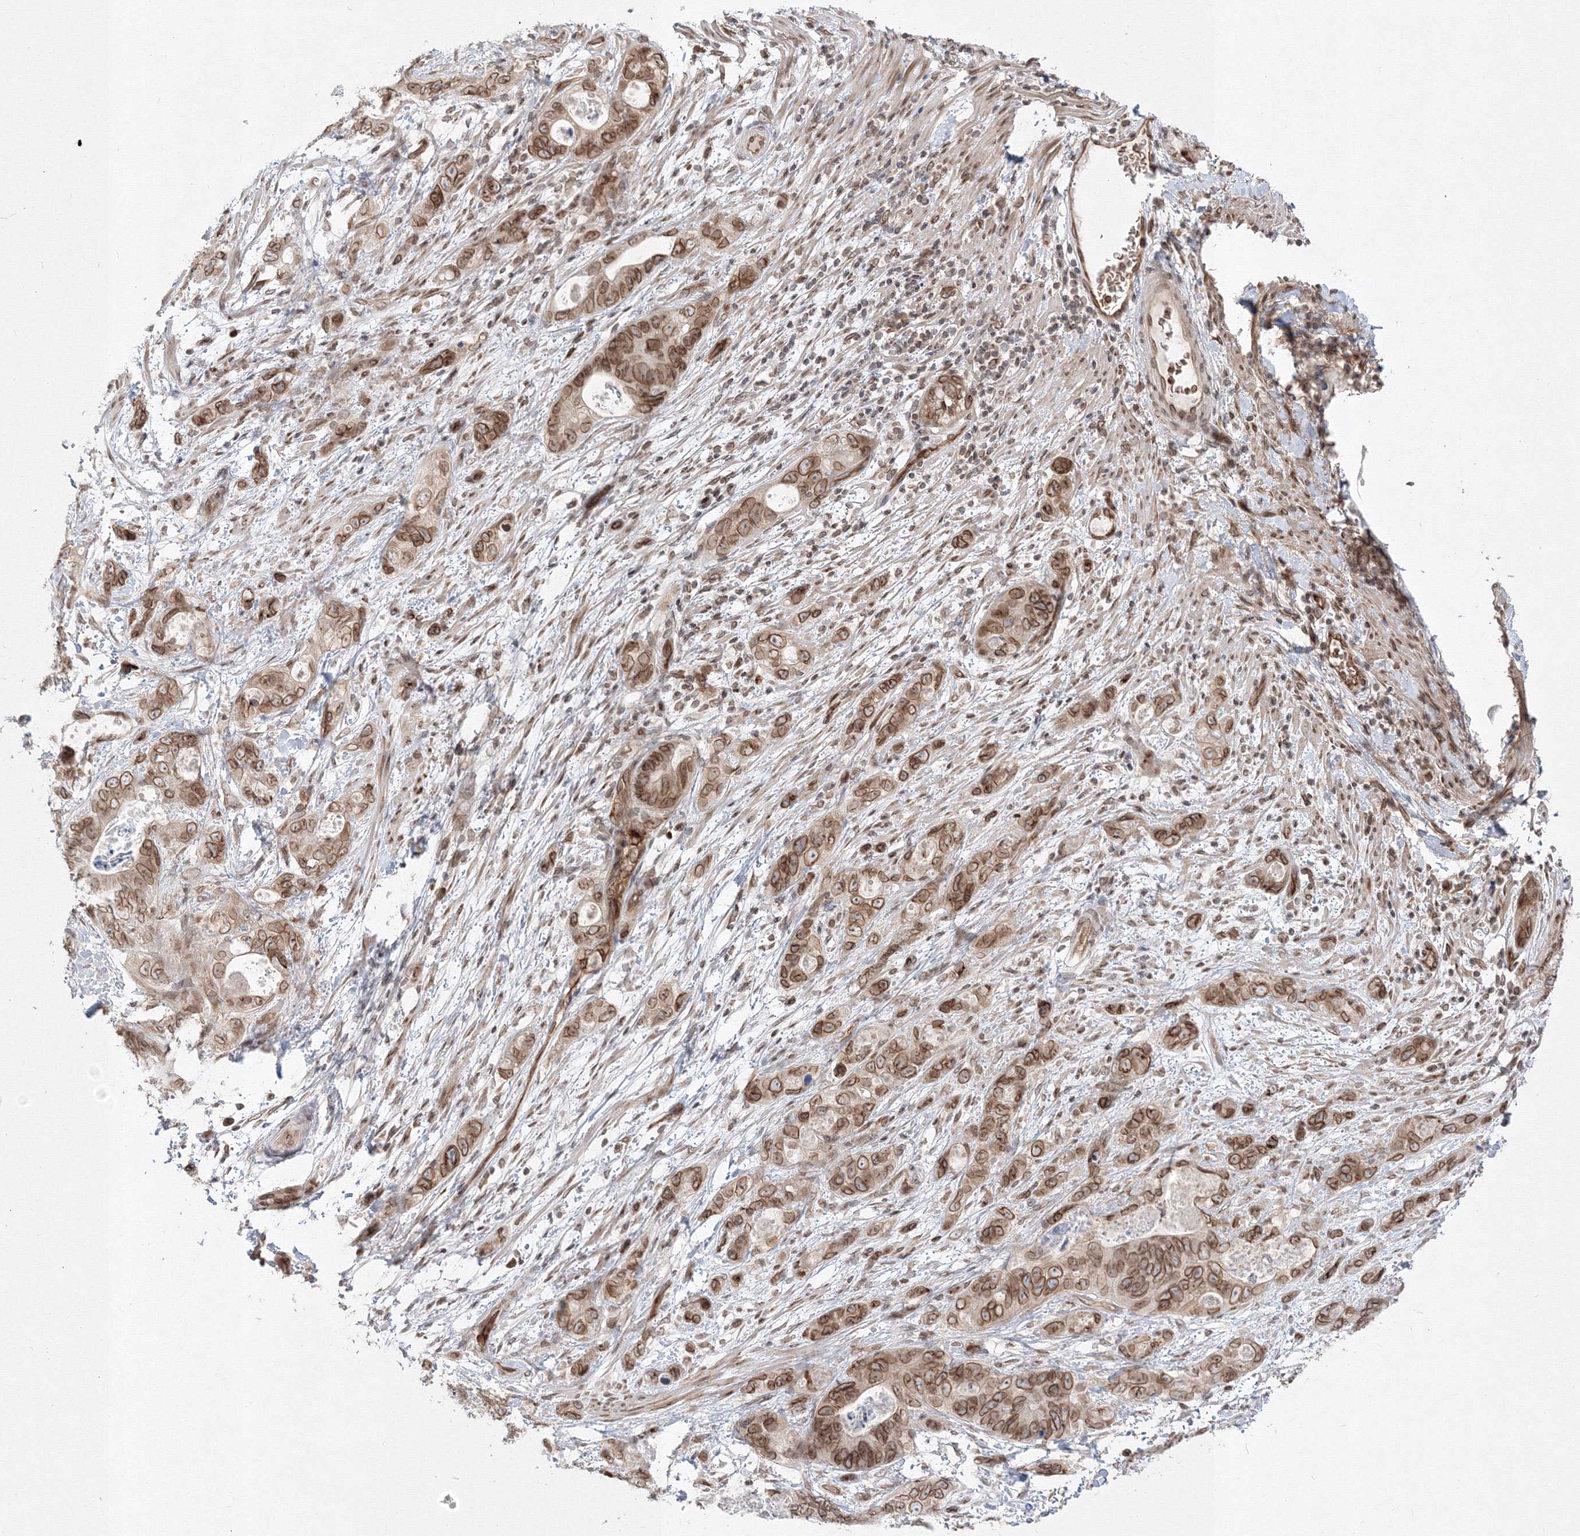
{"staining": {"intensity": "moderate", "quantity": ">75%", "location": "cytoplasmic/membranous,nuclear"}, "tissue": "stomach cancer", "cell_type": "Tumor cells", "image_type": "cancer", "snomed": [{"axis": "morphology", "description": "Normal tissue, NOS"}, {"axis": "morphology", "description": "Adenocarcinoma, NOS"}, {"axis": "topography", "description": "Stomach"}], "caption": "An IHC histopathology image of tumor tissue is shown. Protein staining in brown shows moderate cytoplasmic/membranous and nuclear positivity in stomach cancer (adenocarcinoma) within tumor cells.", "gene": "DNAJB2", "patient": {"sex": "female", "age": 89}}